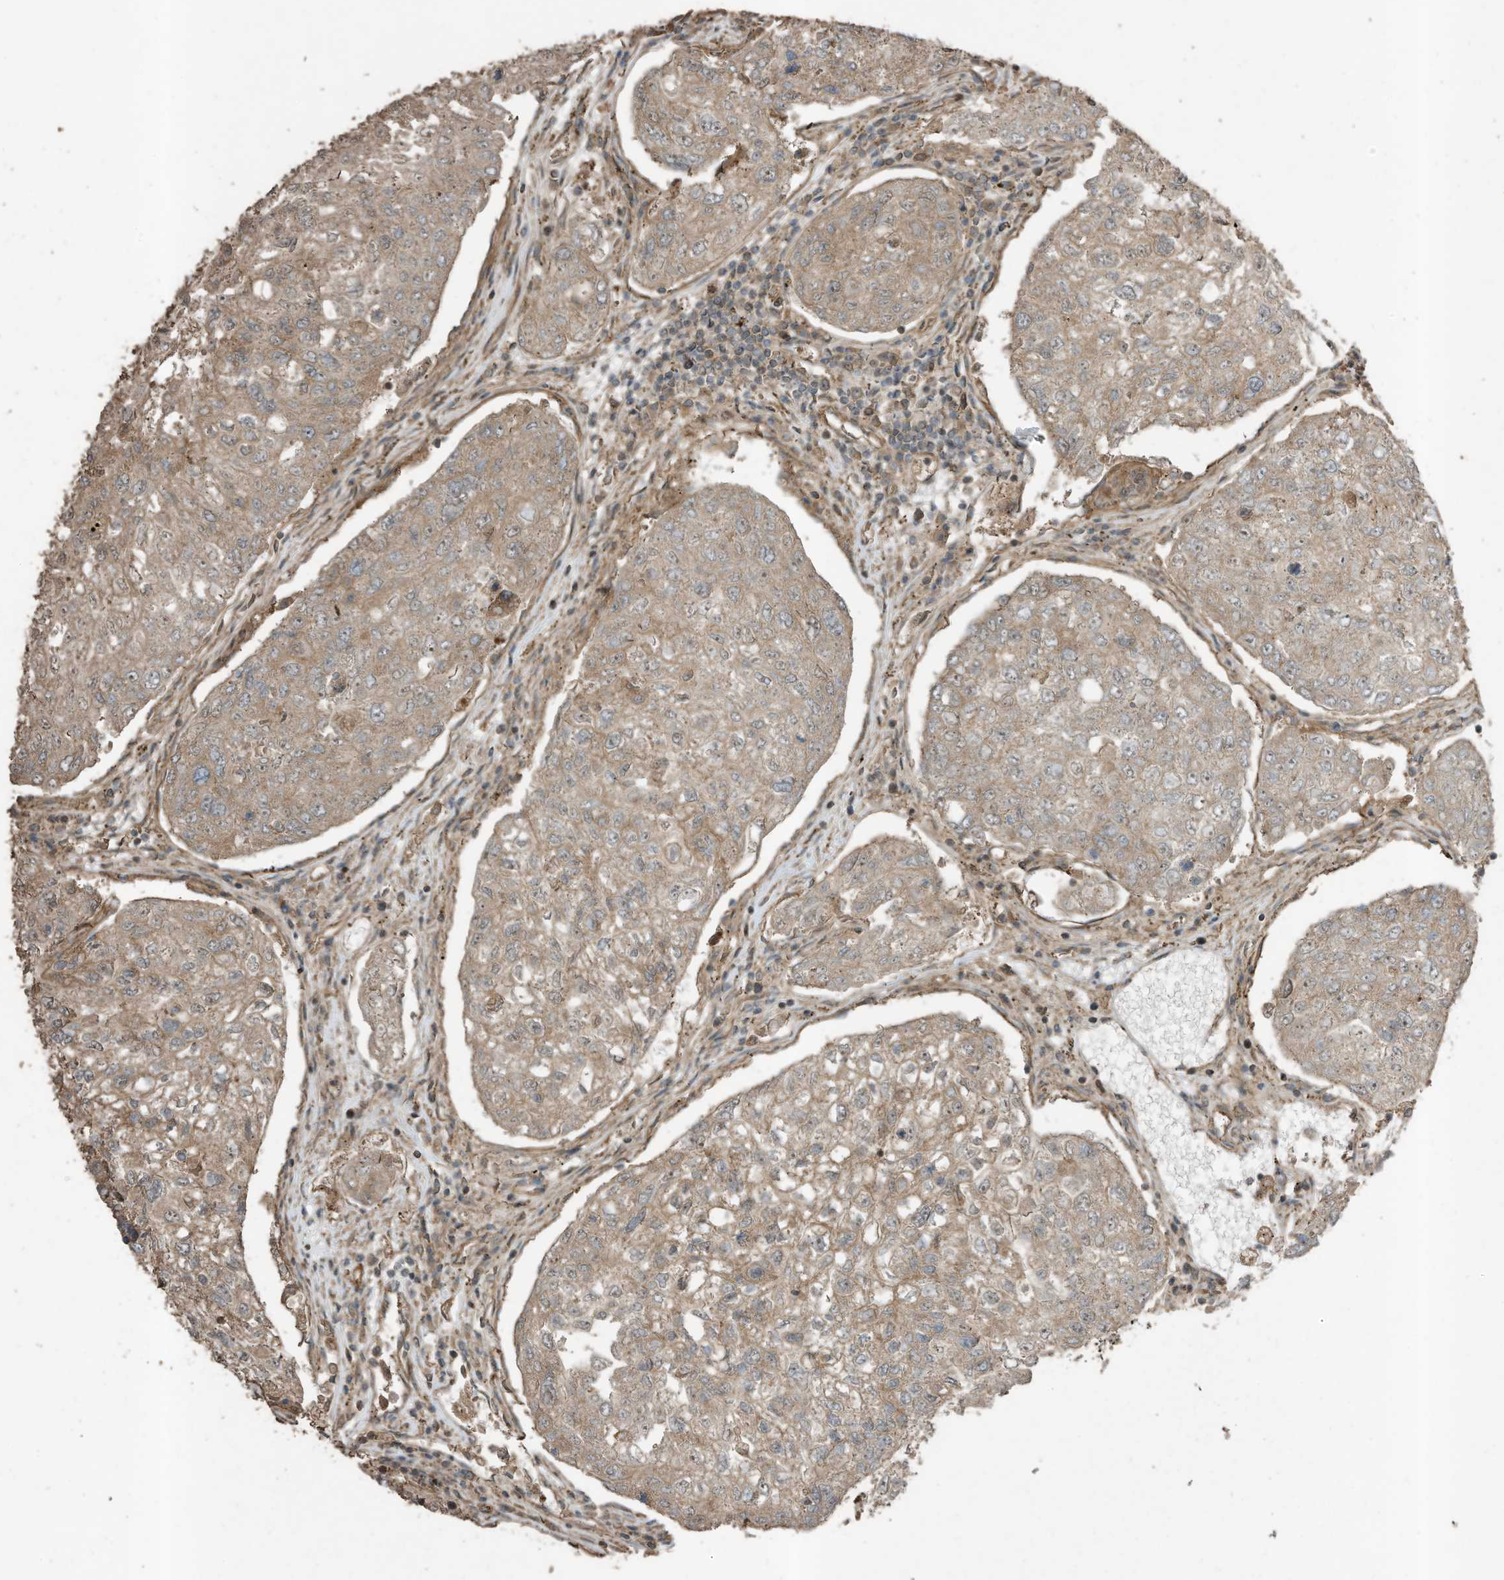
{"staining": {"intensity": "moderate", "quantity": ">75%", "location": "cytoplasmic/membranous"}, "tissue": "urothelial cancer", "cell_type": "Tumor cells", "image_type": "cancer", "snomed": [{"axis": "morphology", "description": "Urothelial carcinoma, High grade"}, {"axis": "topography", "description": "Lymph node"}, {"axis": "topography", "description": "Urinary bladder"}], "caption": "DAB immunohistochemical staining of human urothelial cancer reveals moderate cytoplasmic/membranous protein expression in approximately >75% of tumor cells.", "gene": "ZNF653", "patient": {"sex": "male", "age": 51}}